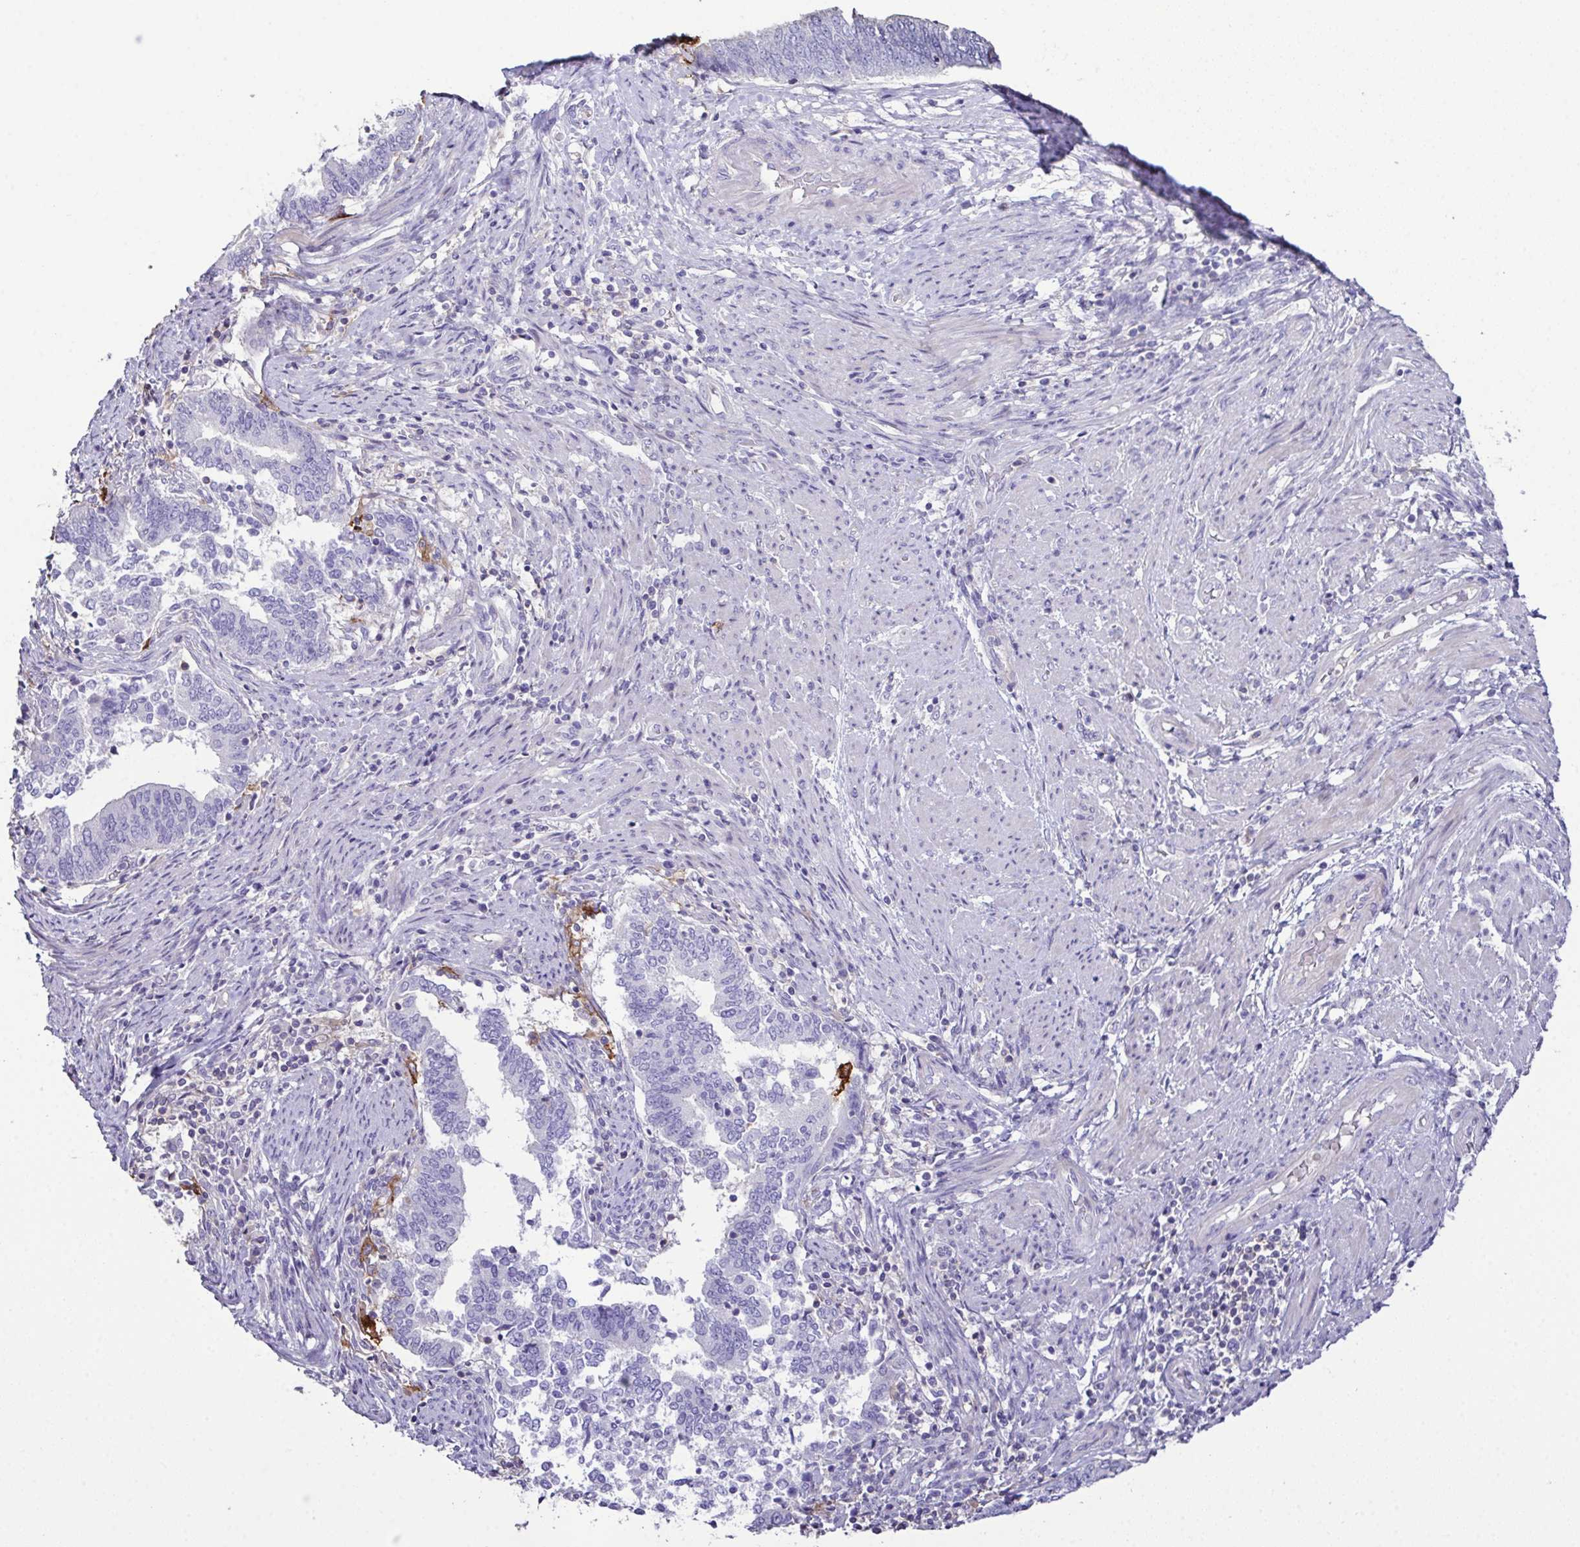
{"staining": {"intensity": "negative", "quantity": "none", "location": "none"}, "tissue": "endometrial cancer", "cell_type": "Tumor cells", "image_type": "cancer", "snomed": [{"axis": "morphology", "description": "Adenocarcinoma, NOS"}, {"axis": "topography", "description": "Endometrium"}], "caption": "Micrograph shows no protein expression in tumor cells of endometrial adenocarcinoma tissue. (Stains: DAB (3,3'-diaminobenzidine) IHC with hematoxylin counter stain, Microscopy: brightfield microscopy at high magnification).", "gene": "MARCO", "patient": {"sex": "female", "age": 65}}